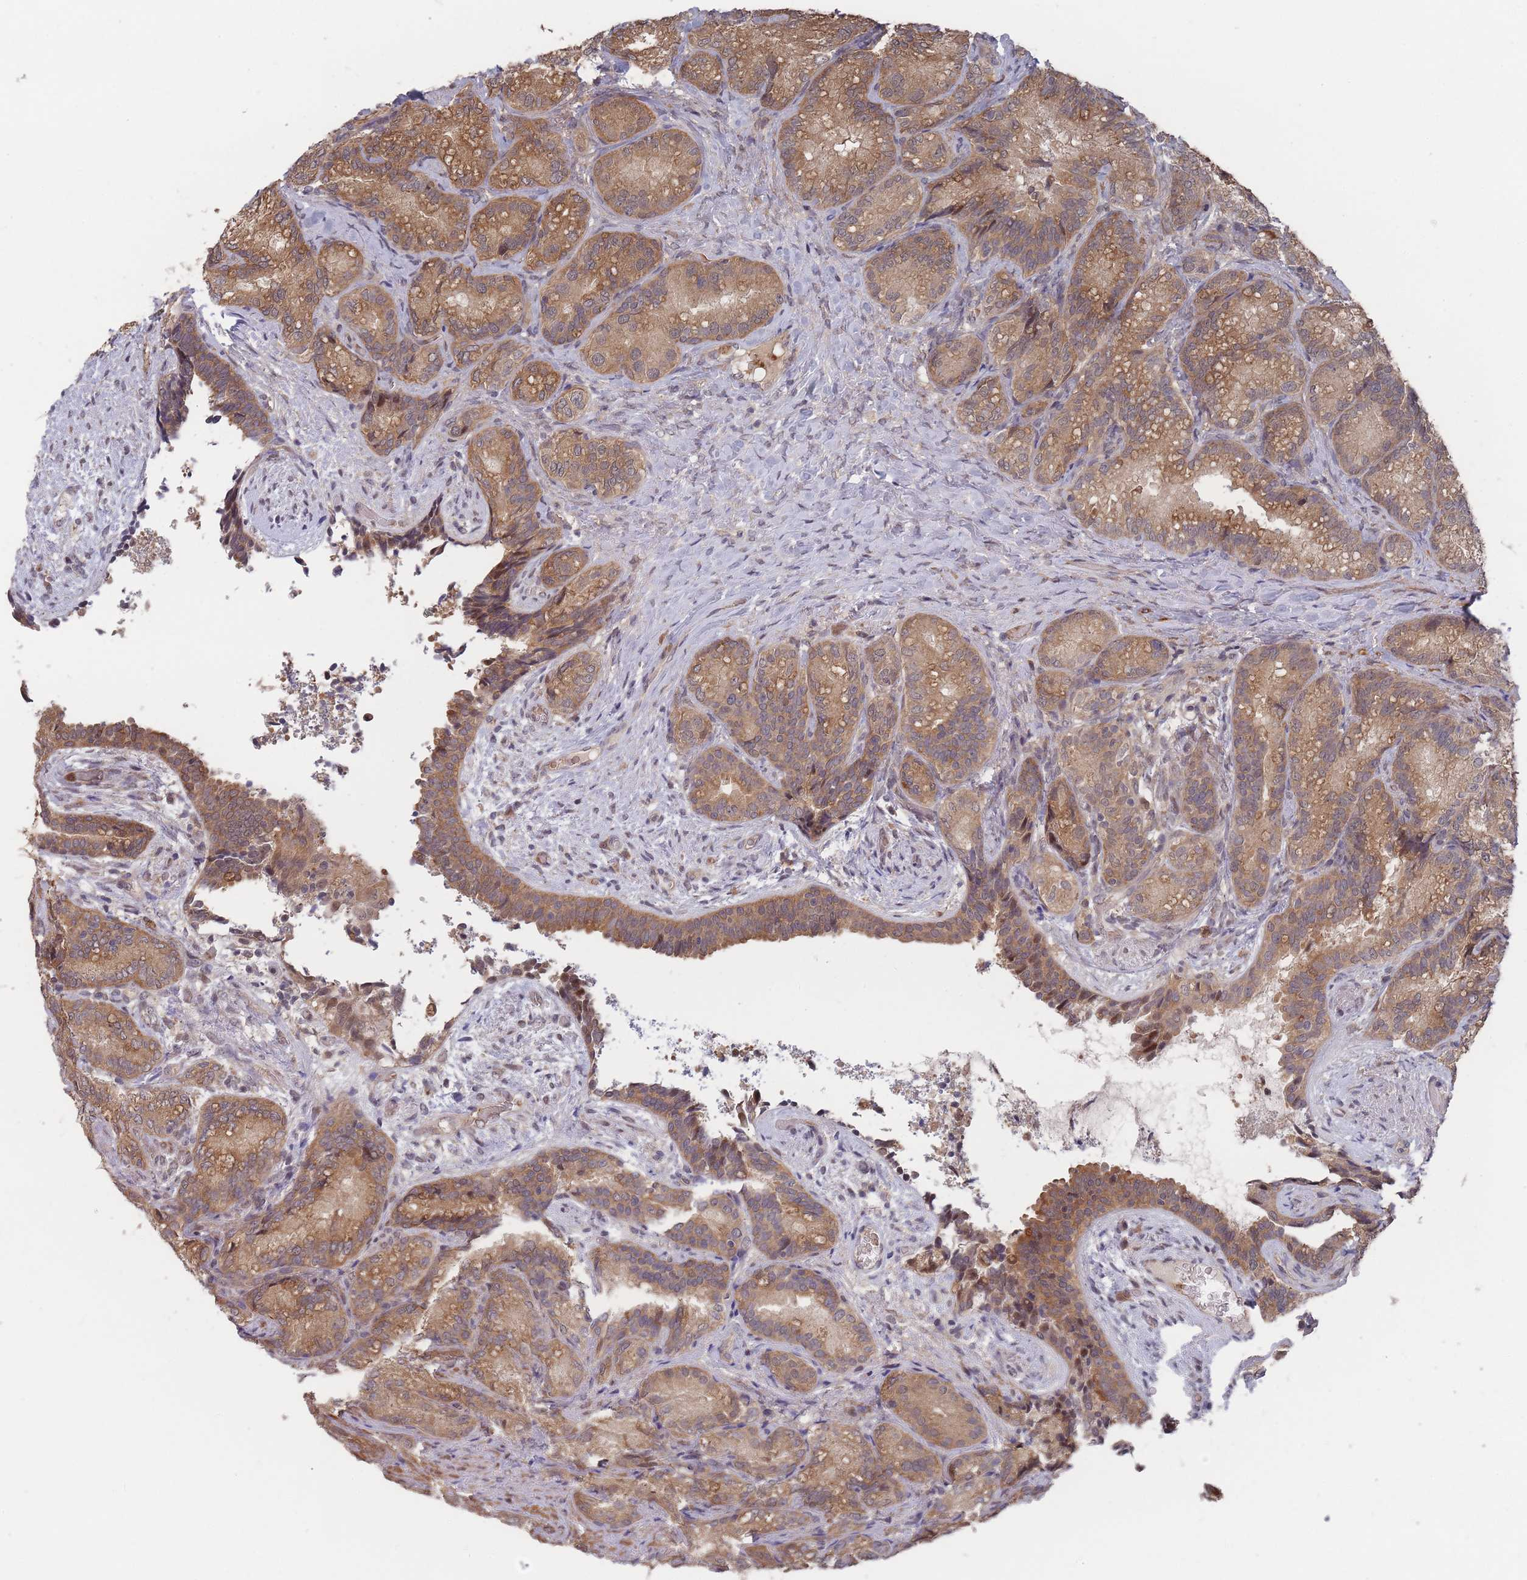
{"staining": {"intensity": "moderate", "quantity": ">75%", "location": "cytoplasmic/membranous,nuclear"}, "tissue": "seminal vesicle", "cell_type": "Glandular cells", "image_type": "normal", "snomed": [{"axis": "morphology", "description": "Normal tissue, NOS"}, {"axis": "topography", "description": "Seminal veicle"}], "caption": "A photomicrograph of seminal vesicle stained for a protein shows moderate cytoplasmic/membranous,nuclear brown staining in glandular cells. The staining was performed using DAB (3,3'-diaminobenzidine) to visualize the protein expression in brown, while the nuclei were stained in blue with hematoxylin (Magnification: 20x).", "gene": "SF3B1", "patient": {"sex": "male", "age": 58}}